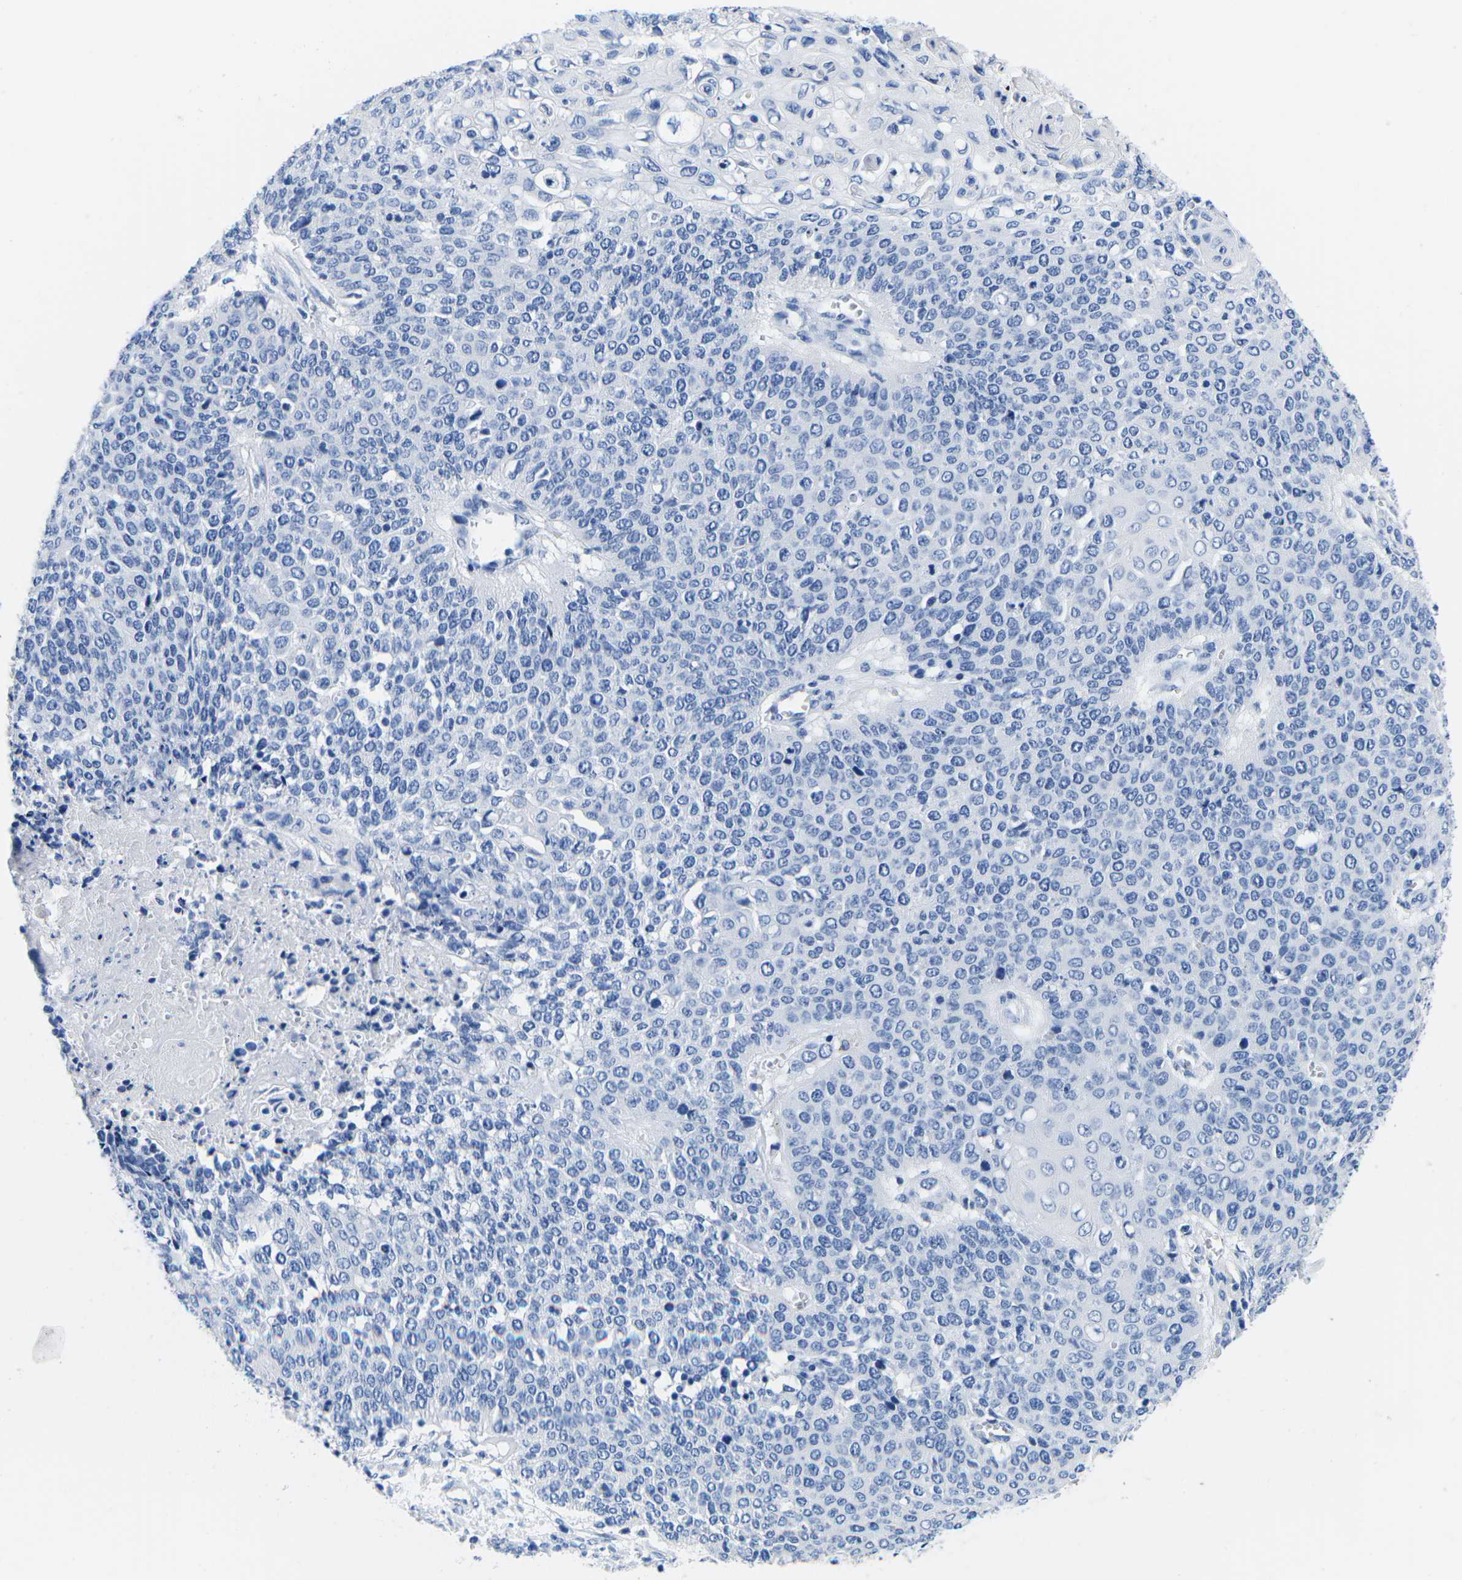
{"staining": {"intensity": "negative", "quantity": "none", "location": "none"}, "tissue": "cervical cancer", "cell_type": "Tumor cells", "image_type": "cancer", "snomed": [{"axis": "morphology", "description": "Squamous cell carcinoma, NOS"}, {"axis": "topography", "description": "Cervix"}], "caption": "Tumor cells show no significant protein expression in cervical cancer.", "gene": "CYP1A2", "patient": {"sex": "female", "age": 39}}